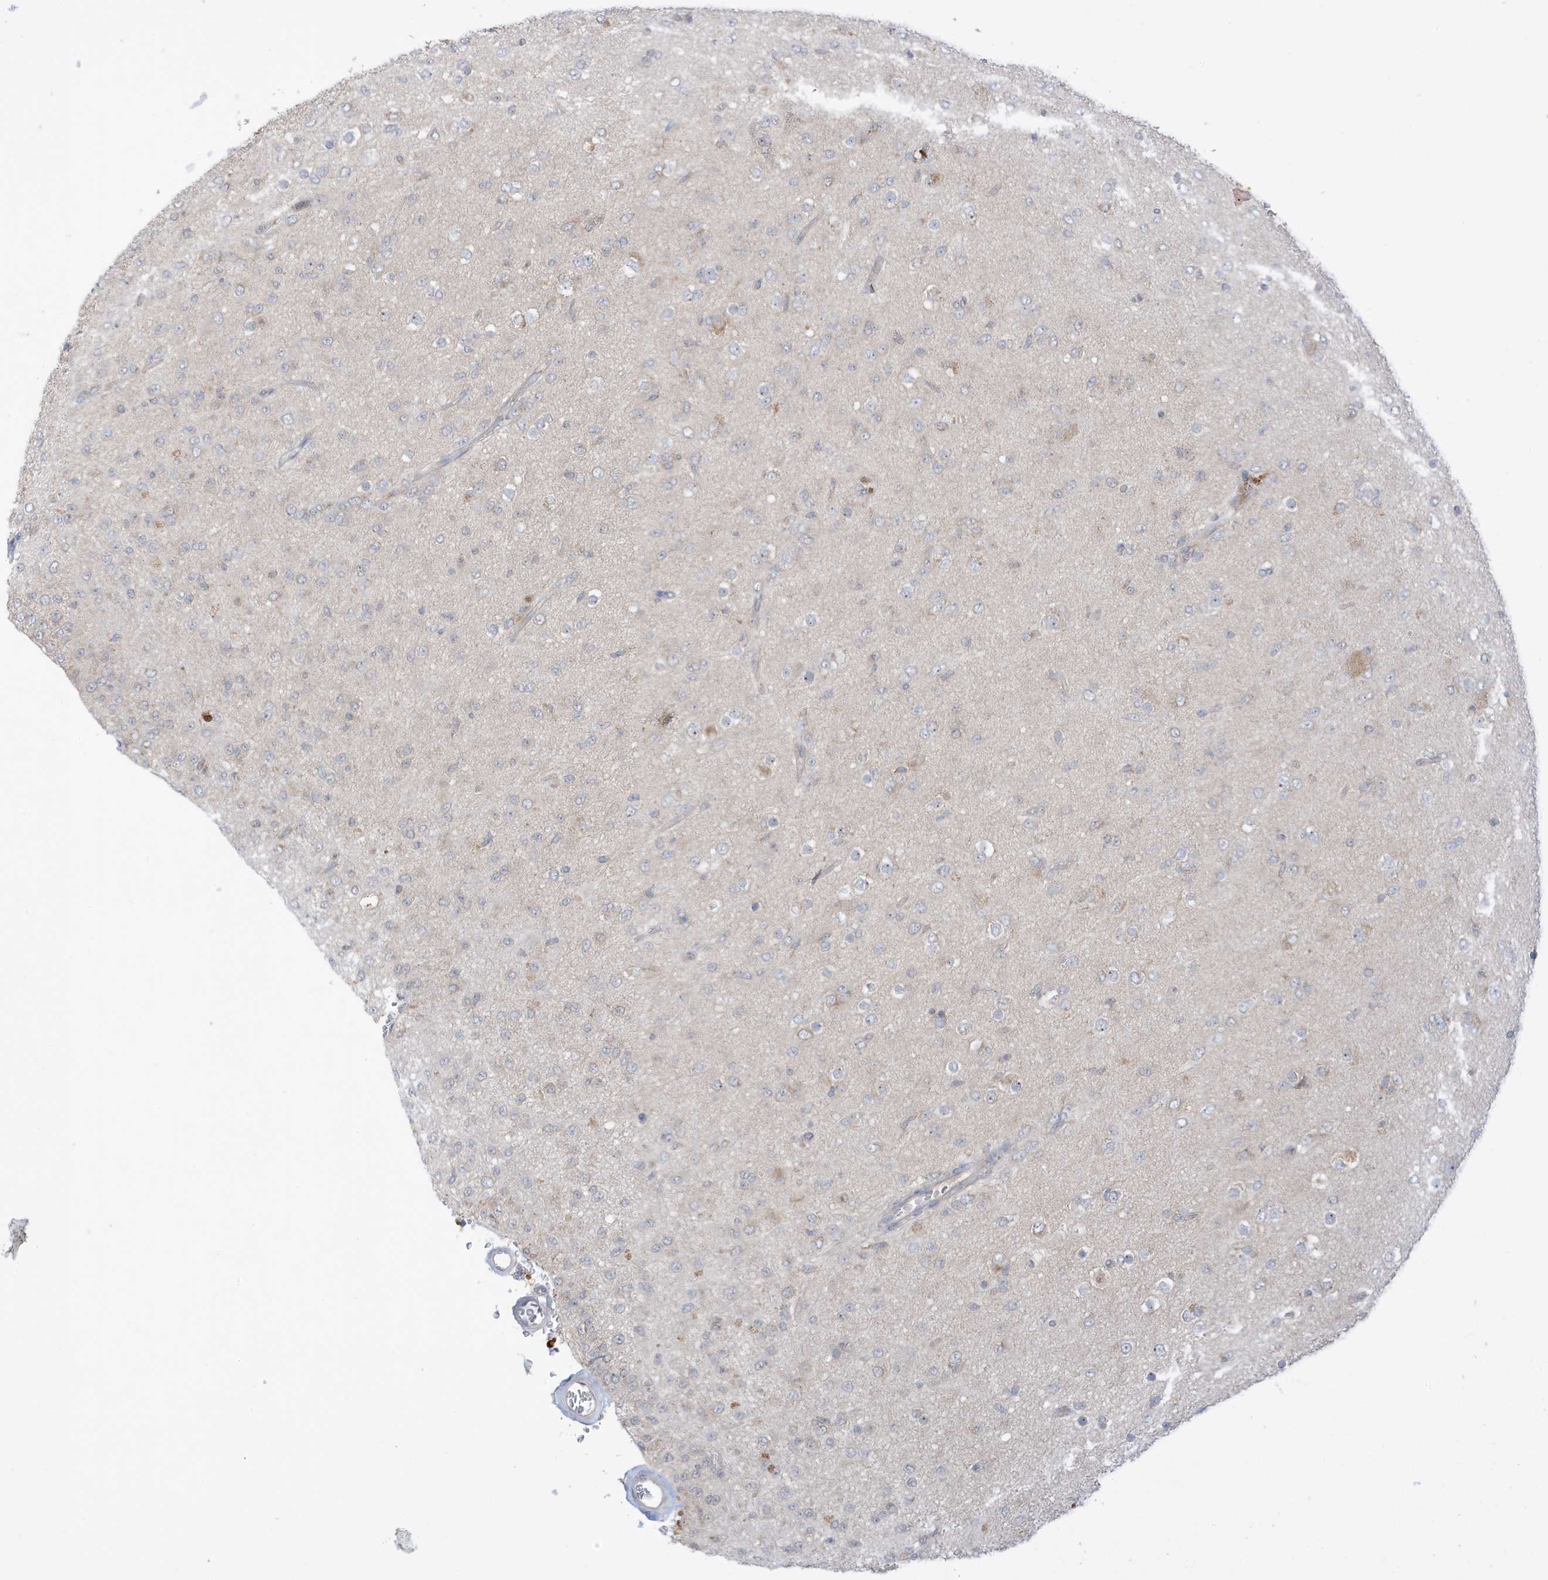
{"staining": {"intensity": "negative", "quantity": "none", "location": "none"}, "tissue": "glioma", "cell_type": "Tumor cells", "image_type": "cancer", "snomed": [{"axis": "morphology", "description": "Glioma, malignant, Low grade"}, {"axis": "topography", "description": "Brain"}], "caption": "Histopathology image shows no protein positivity in tumor cells of malignant glioma (low-grade) tissue. (Brightfield microscopy of DAB immunohistochemistry (IHC) at high magnification).", "gene": "NPPC", "patient": {"sex": "male", "age": 65}}